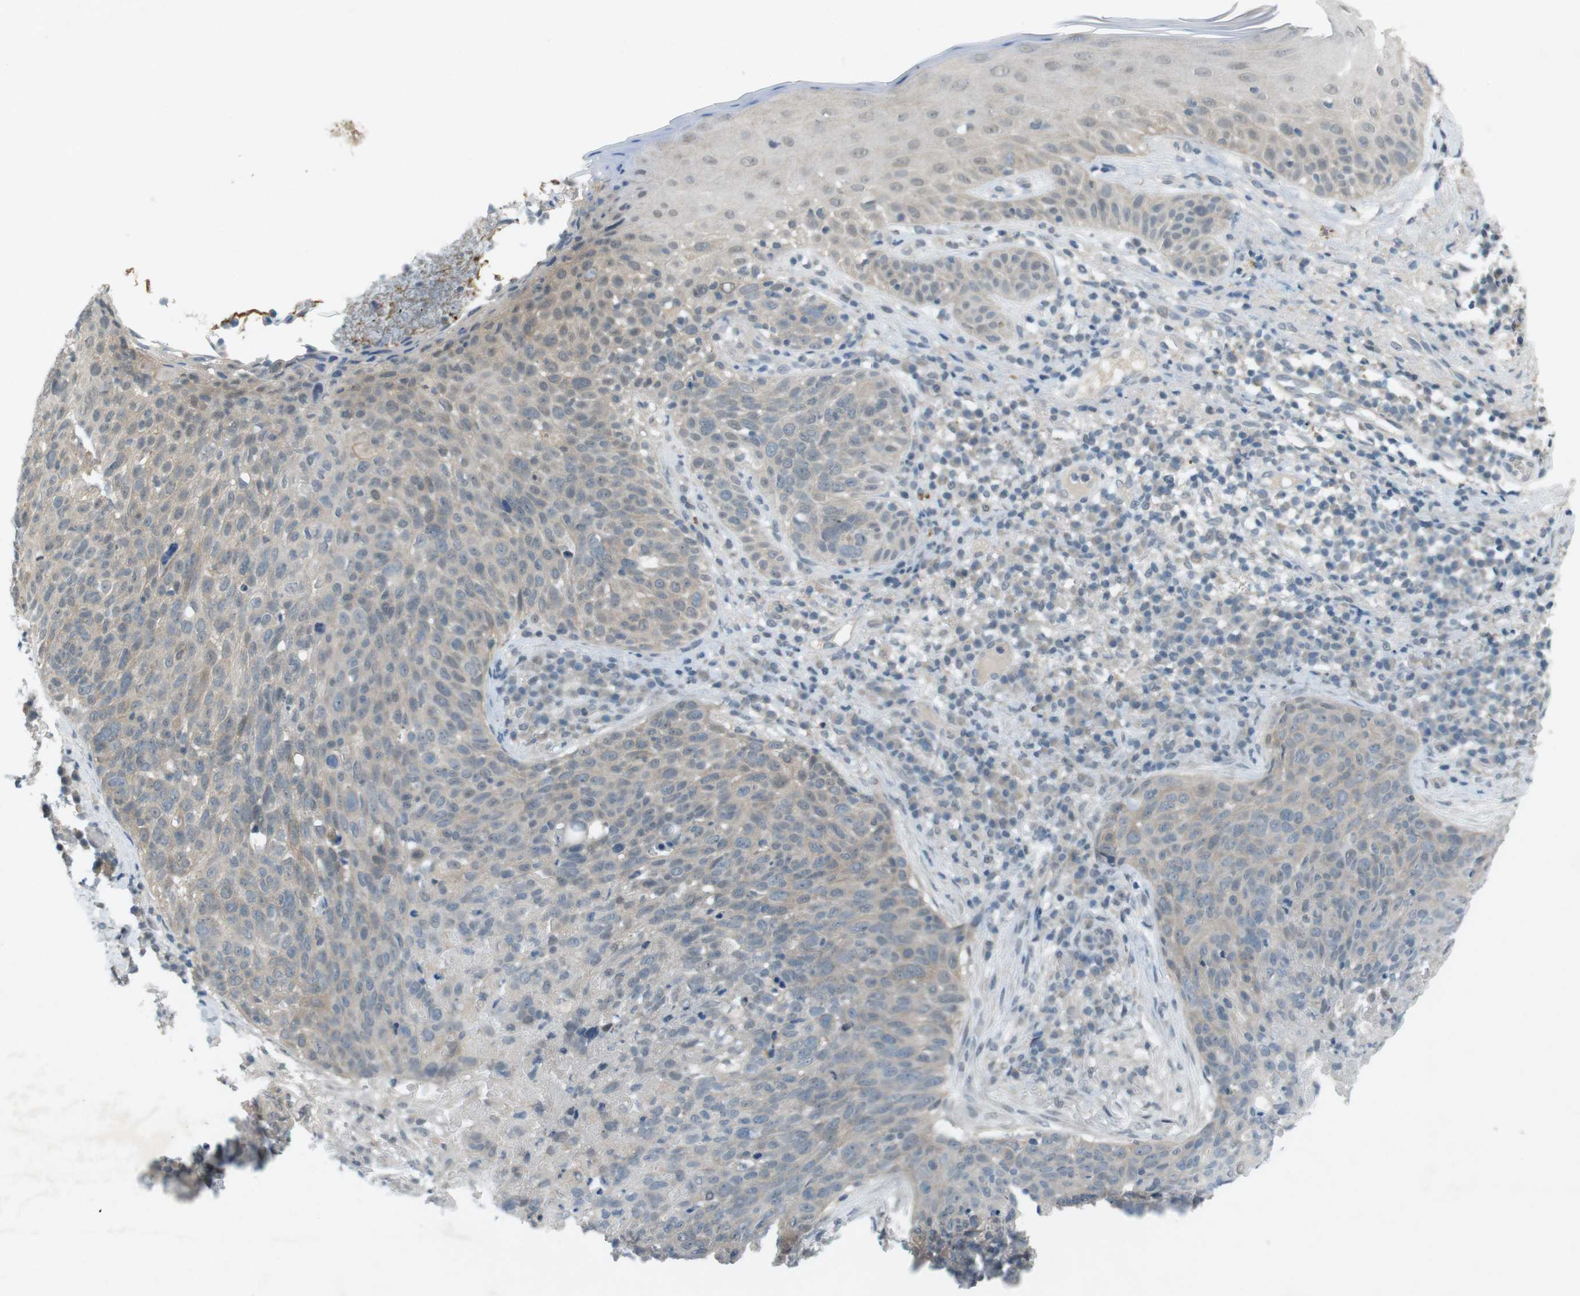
{"staining": {"intensity": "weak", "quantity": "<25%", "location": "cytoplasmic/membranous"}, "tissue": "skin cancer", "cell_type": "Tumor cells", "image_type": "cancer", "snomed": [{"axis": "morphology", "description": "Squamous cell carcinoma in situ, NOS"}, {"axis": "morphology", "description": "Squamous cell carcinoma, NOS"}, {"axis": "topography", "description": "Skin"}], "caption": "Immunohistochemical staining of human skin squamous cell carcinoma shows no significant expression in tumor cells.", "gene": "RTN3", "patient": {"sex": "male", "age": 93}}